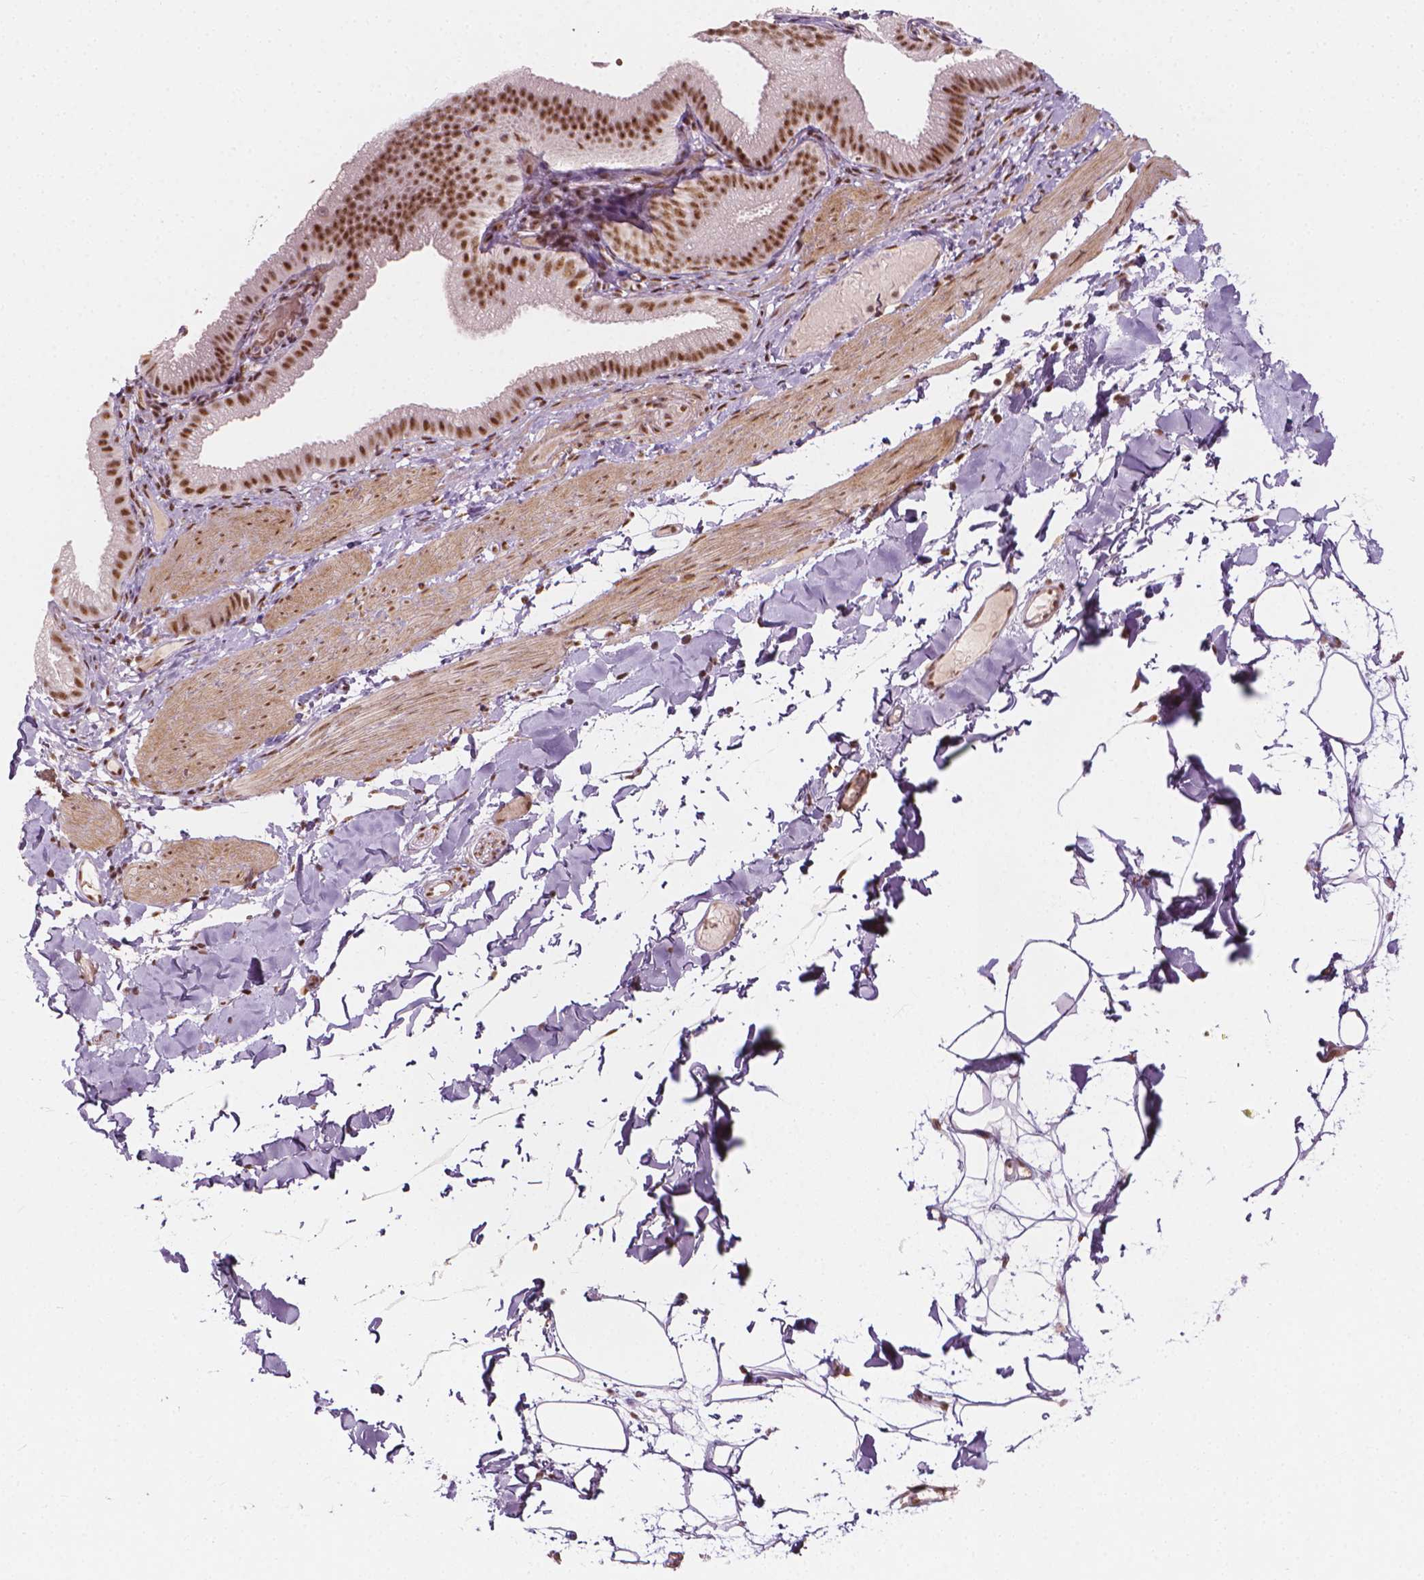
{"staining": {"intensity": "moderate", "quantity": ">75%", "location": "nuclear"}, "tissue": "adipose tissue", "cell_type": "Adipocytes", "image_type": "normal", "snomed": [{"axis": "morphology", "description": "Normal tissue, NOS"}, {"axis": "topography", "description": "Gallbladder"}, {"axis": "topography", "description": "Peripheral nerve tissue"}], "caption": "IHC histopathology image of benign adipose tissue: human adipose tissue stained using immunohistochemistry shows medium levels of moderate protein expression localized specifically in the nuclear of adipocytes, appearing as a nuclear brown color.", "gene": "ELF2", "patient": {"sex": "female", "age": 45}}